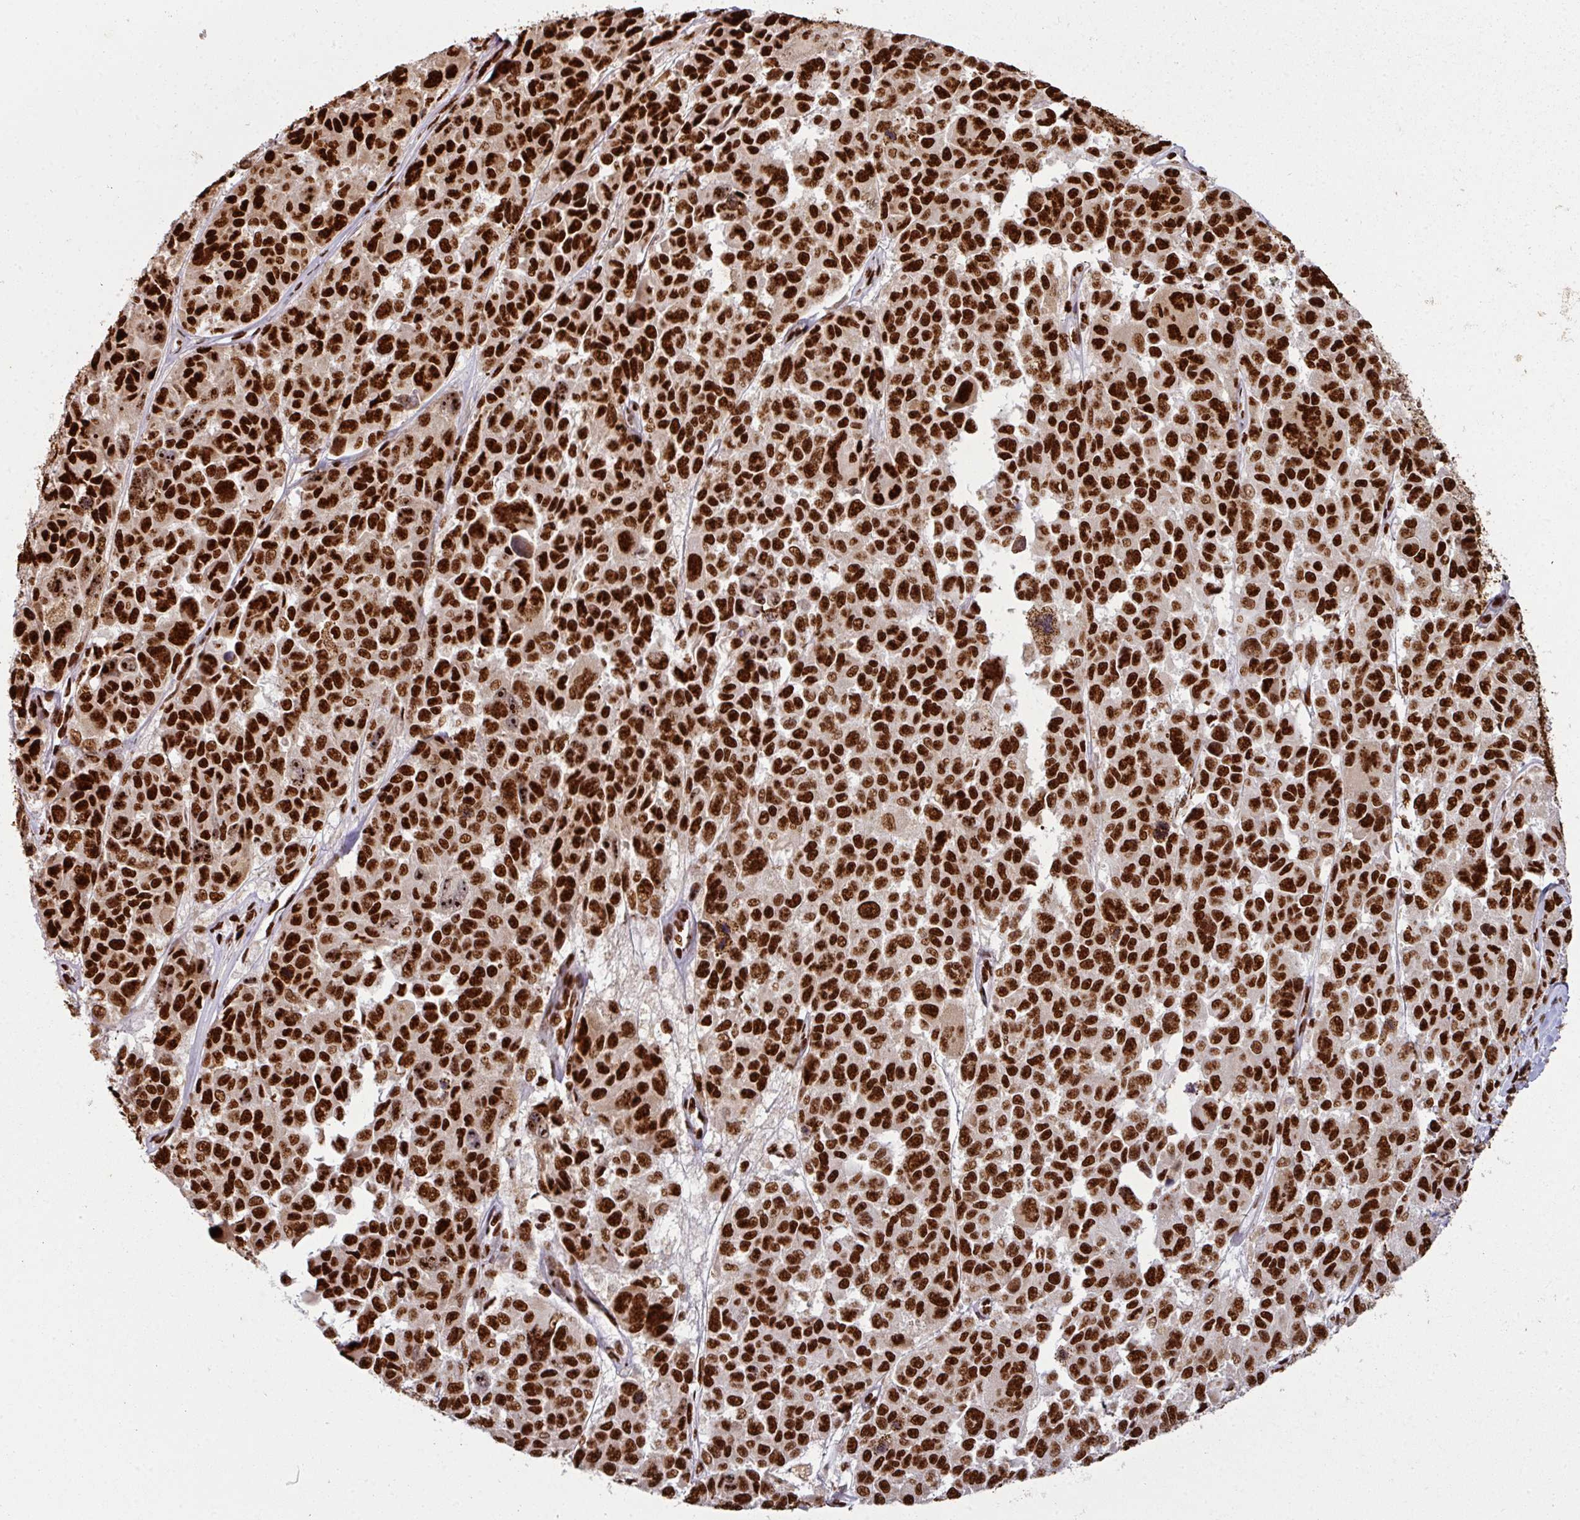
{"staining": {"intensity": "strong", "quantity": ">75%", "location": "nuclear"}, "tissue": "melanoma", "cell_type": "Tumor cells", "image_type": "cancer", "snomed": [{"axis": "morphology", "description": "Malignant melanoma, NOS"}, {"axis": "topography", "description": "Skin"}], "caption": "A high amount of strong nuclear positivity is identified in approximately >75% of tumor cells in malignant melanoma tissue.", "gene": "SIK3", "patient": {"sex": "female", "age": 66}}